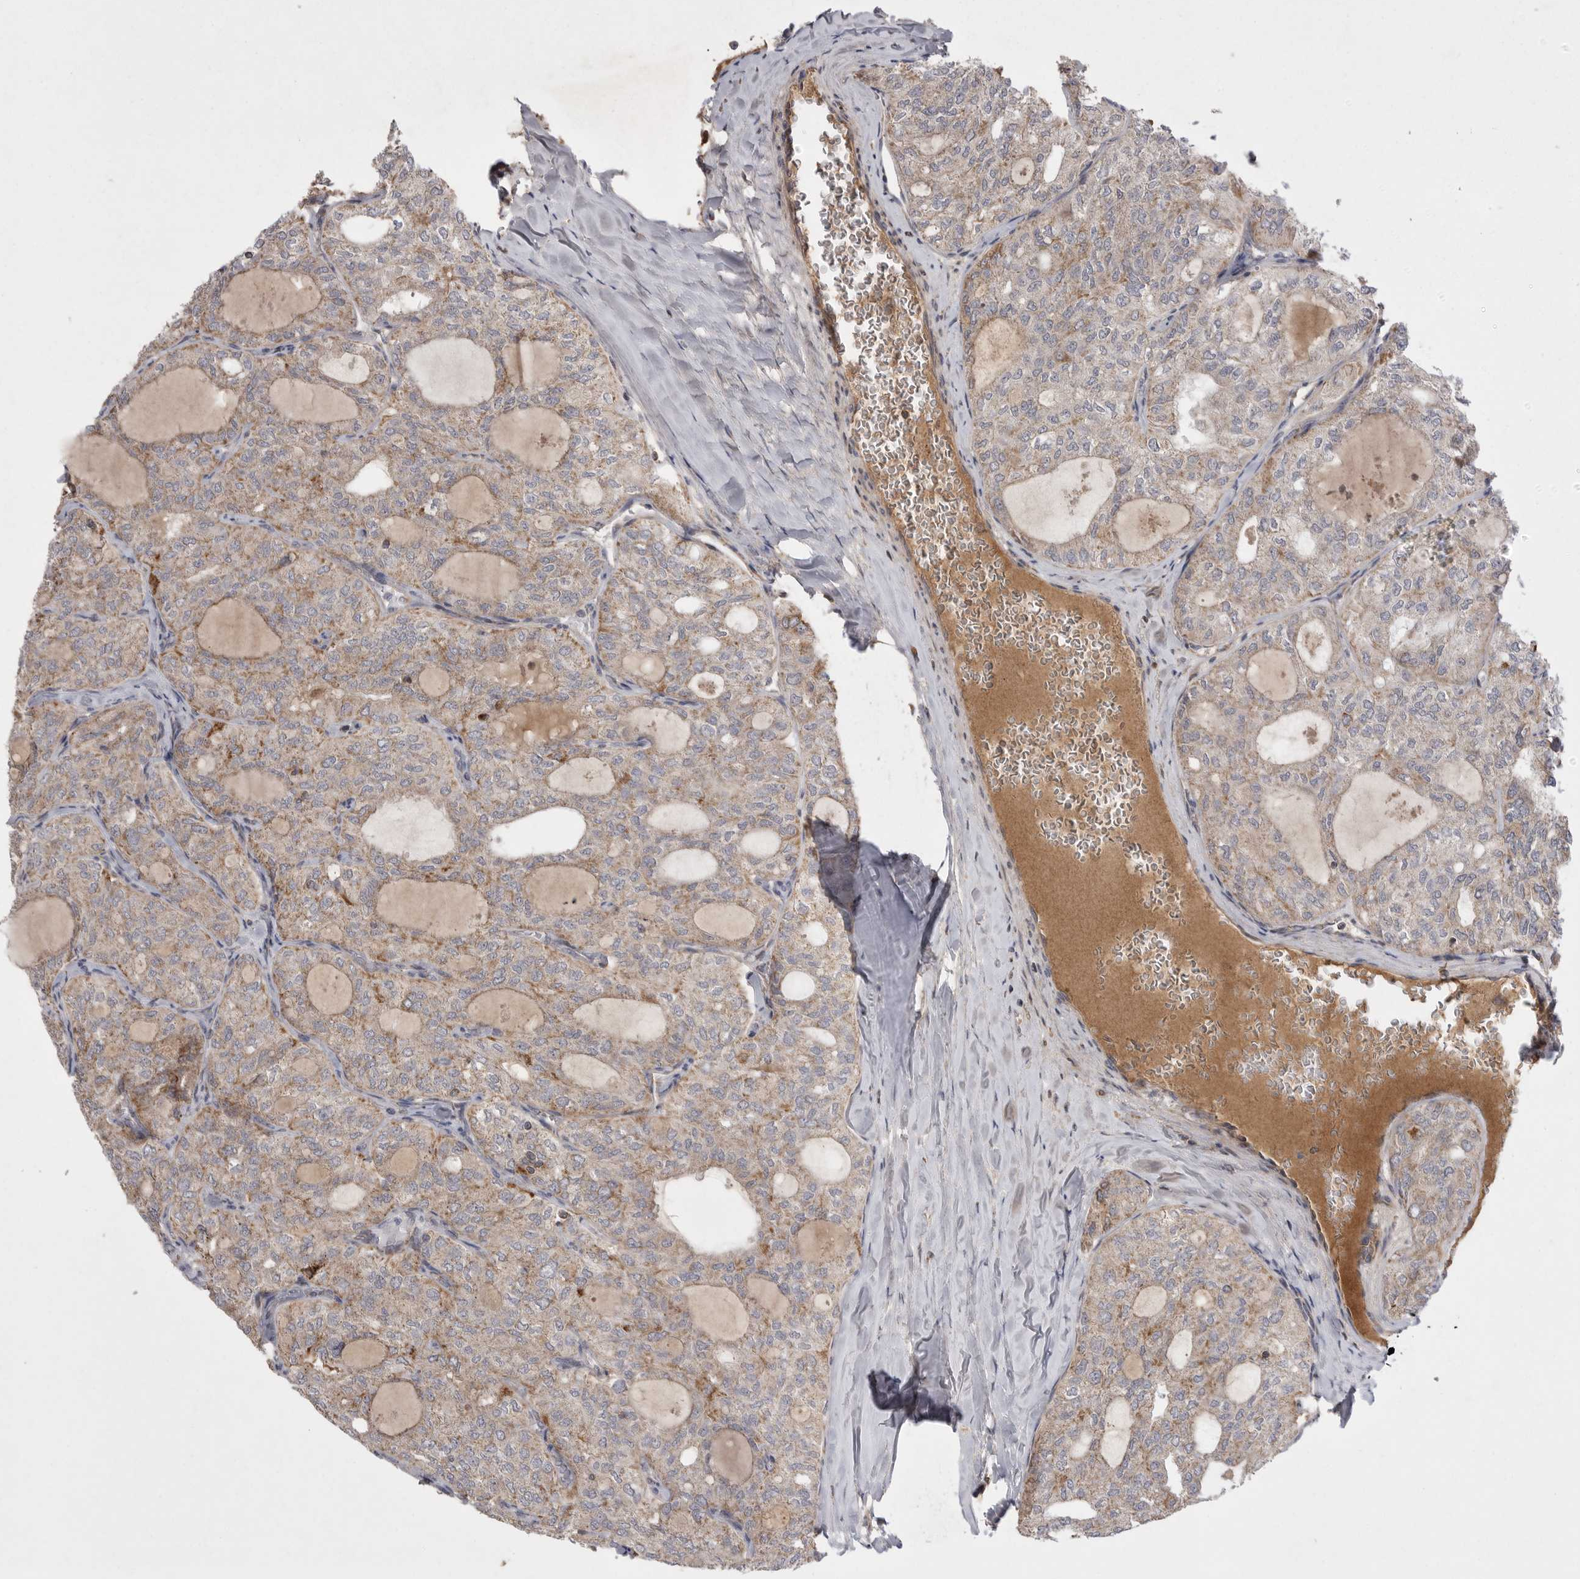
{"staining": {"intensity": "moderate", "quantity": "25%-75%", "location": "cytoplasmic/membranous"}, "tissue": "thyroid cancer", "cell_type": "Tumor cells", "image_type": "cancer", "snomed": [{"axis": "morphology", "description": "Follicular adenoma carcinoma, NOS"}, {"axis": "topography", "description": "Thyroid gland"}], "caption": "The immunohistochemical stain labels moderate cytoplasmic/membranous staining in tumor cells of thyroid cancer tissue.", "gene": "KYAT3", "patient": {"sex": "male", "age": 75}}